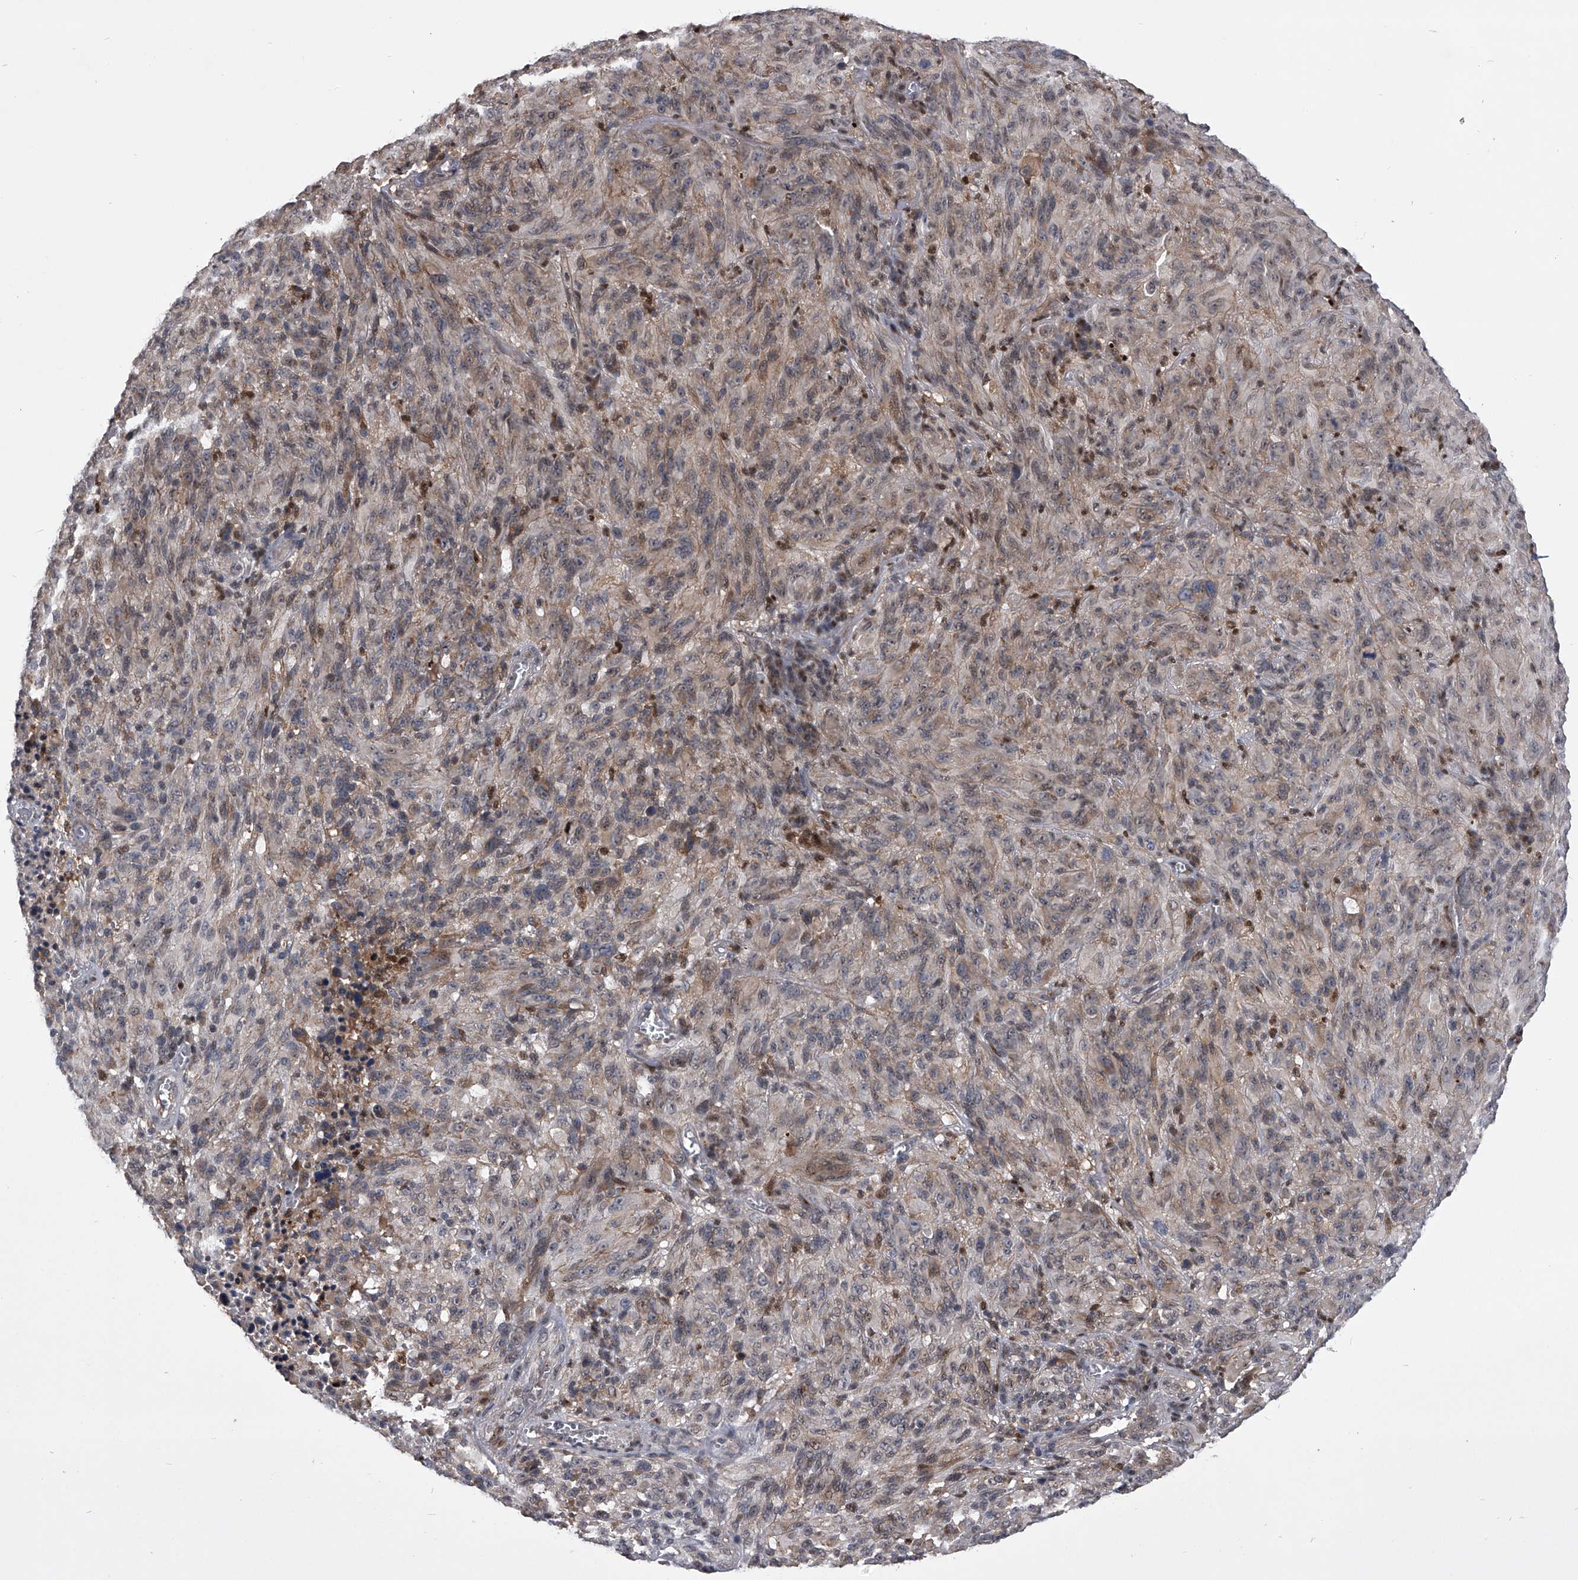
{"staining": {"intensity": "weak", "quantity": "25%-75%", "location": "cytoplasmic/membranous"}, "tissue": "melanoma", "cell_type": "Tumor cells", "image_type": "cancer", "snomed": [{"axis": "morphology", "description": "Malignant melanoma, NOS"}, {"axis": "topography", "description": "Skin of head"}], "caption": "Weak cytoplasmic/membranous positivity for a protein is identified in approximately 25%-75% of tumor cells of melanoma using immunohistochemistry.", "gene": "CMTR1", "patient": {"sex": "male", "age": 96}}